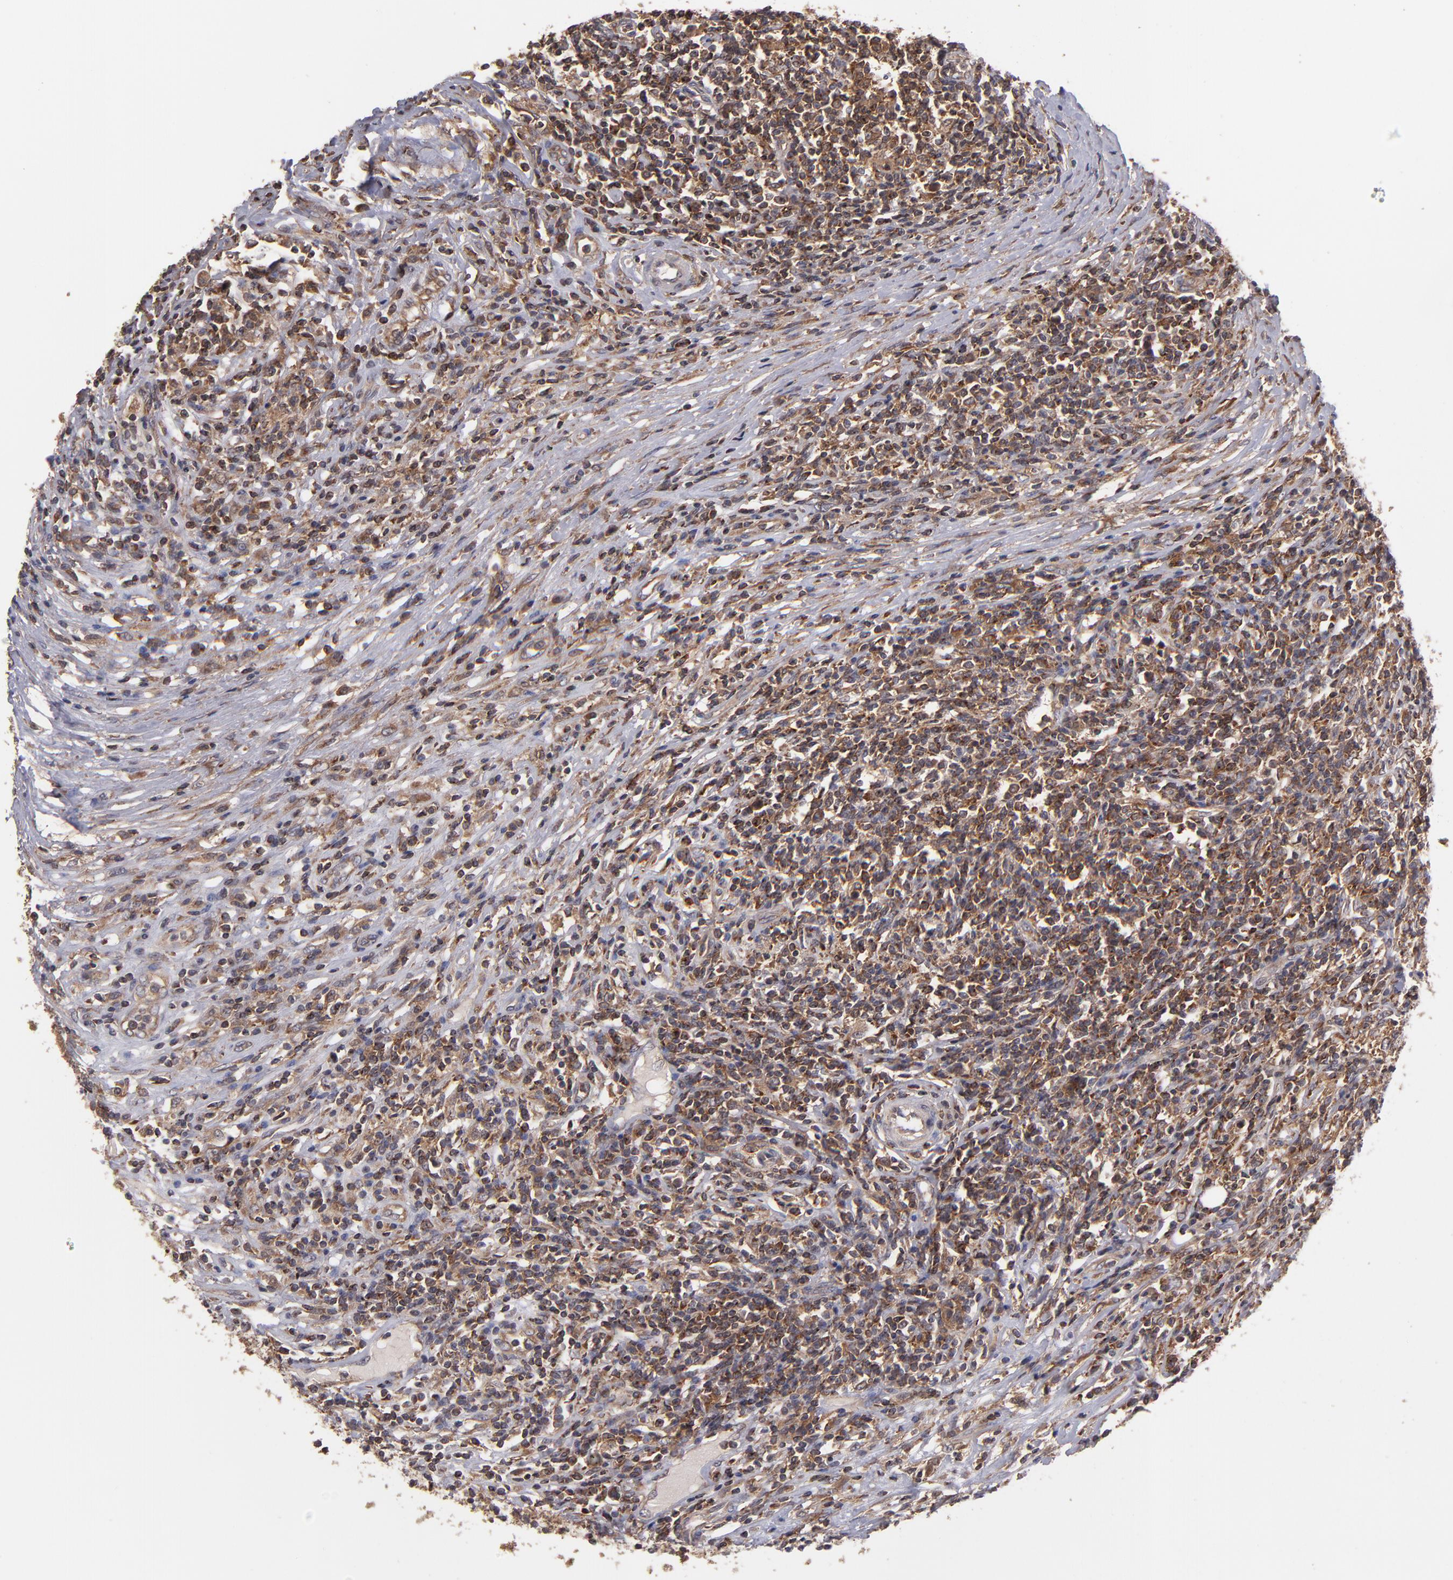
{"staining": {"intensity": "strong", "quantity": ">75%", "location": "cytoplasmic/membranous"}, "tissue": "lymphoma", "cell_type": "Tumor cells", "image_type": "cancer", "snomed": [{"axis": "morphology", "description": "Malignant lymphoma, non-Hodgkin's type, High grade"}, {"axis": "topography", "description": "Lymph node"}], "caption": "An image of lymphoma stained for a protein demonstrates strong cytoplasmic/membranous brown staining in tumor cells. (DAB IHC, brown staining for protein, blue staining for nuclei).", "gene": "NF2", "patient": {"sex": "female", "age": 84}}